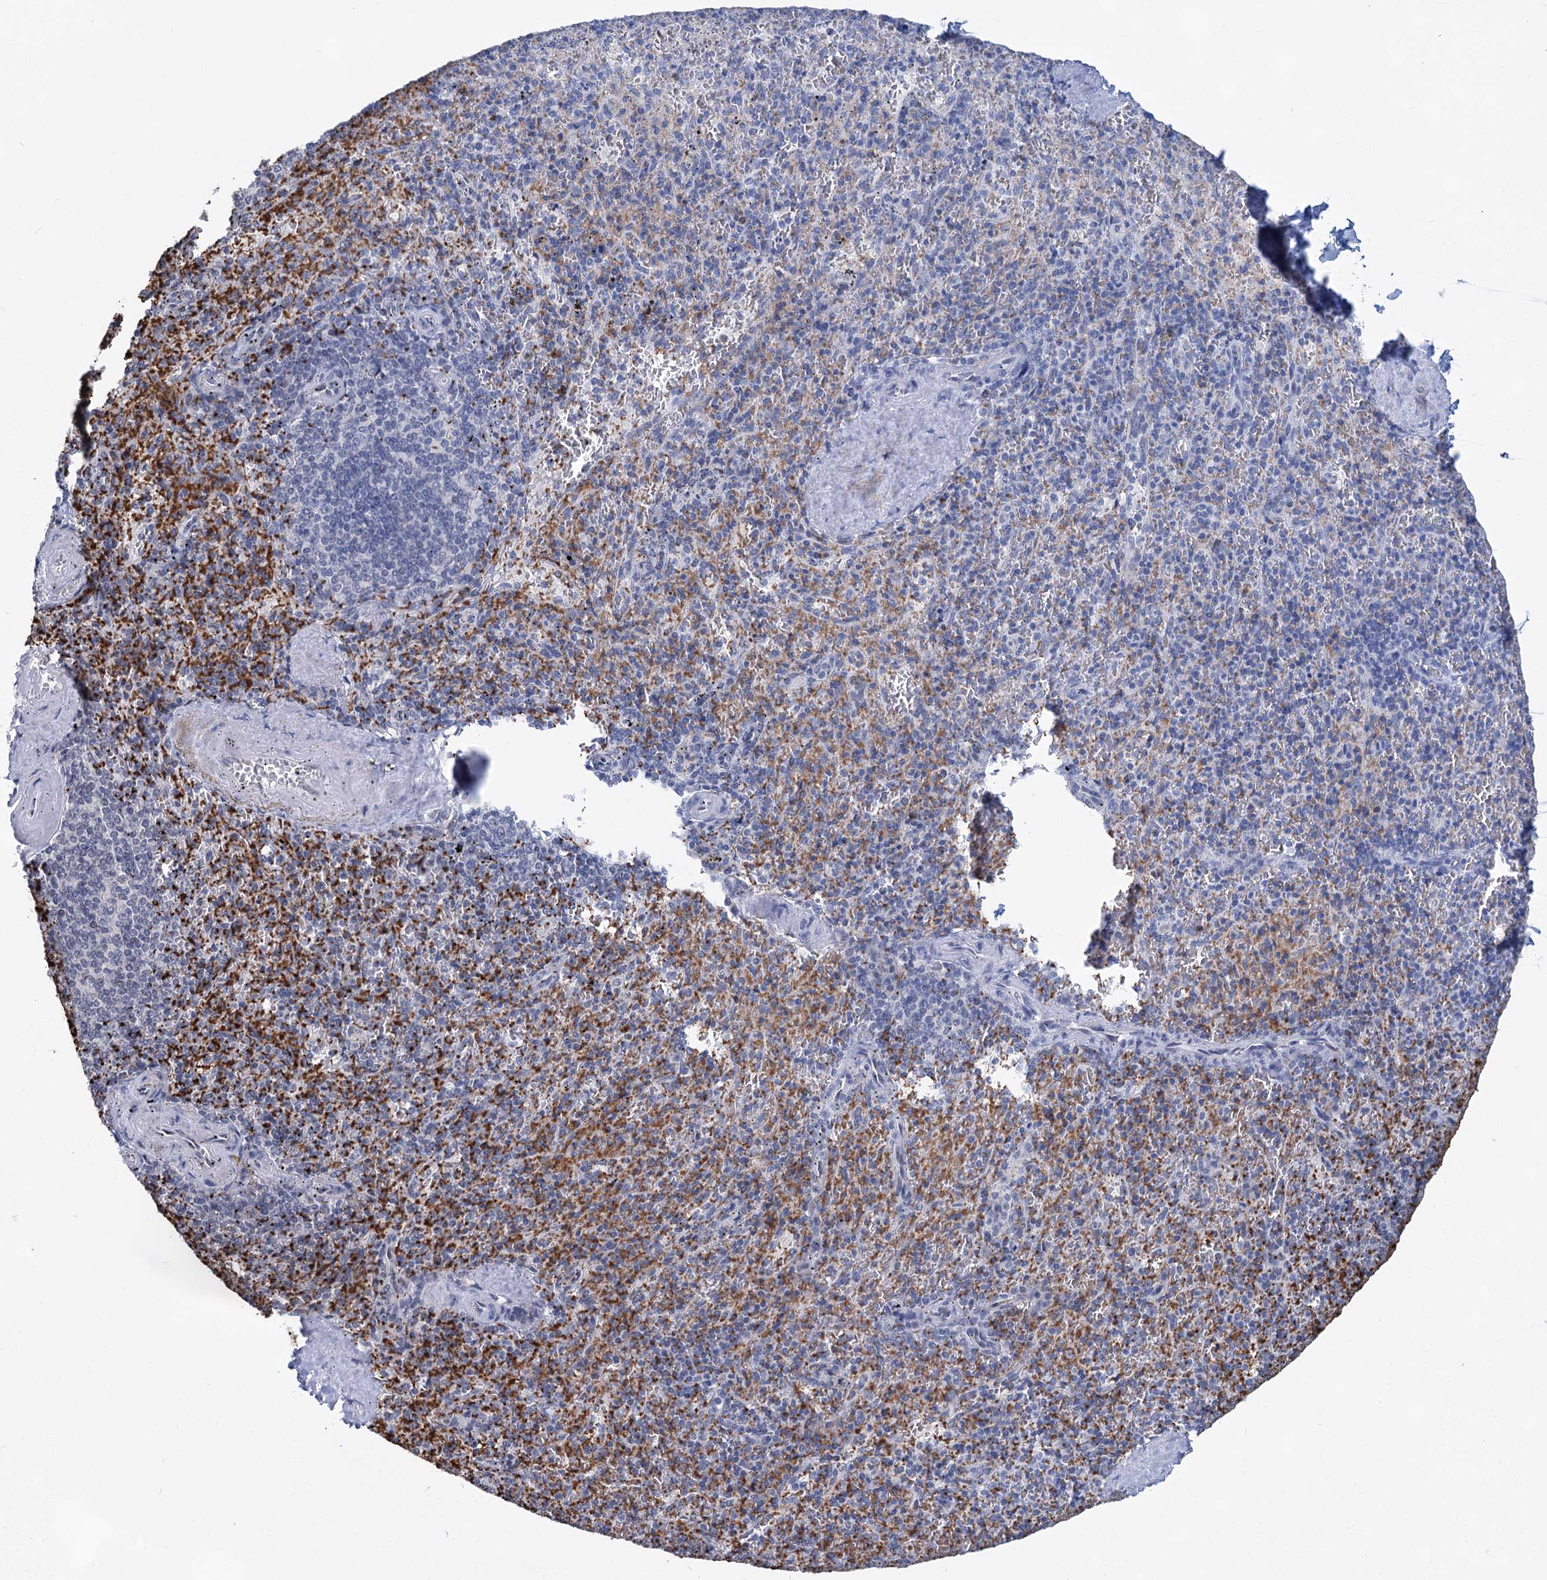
{"staining": {"intensity": "negative", "quantity": "none", "location": "none"}, "tissue": "spleen", "cell_type": "Cells in red pulp", "image_type": "normal", "snomed": [{"axis": "morphology", "description": "Normal tissue, NOS"}, {"axis": "topography", "description": "Spleen"}], "caption": "Immunohistochemistry of unremarkable spleen shows no positivity in cells in red pulp.", "gene": "MON2", "patient": {"sex": "male", "age": 82}}